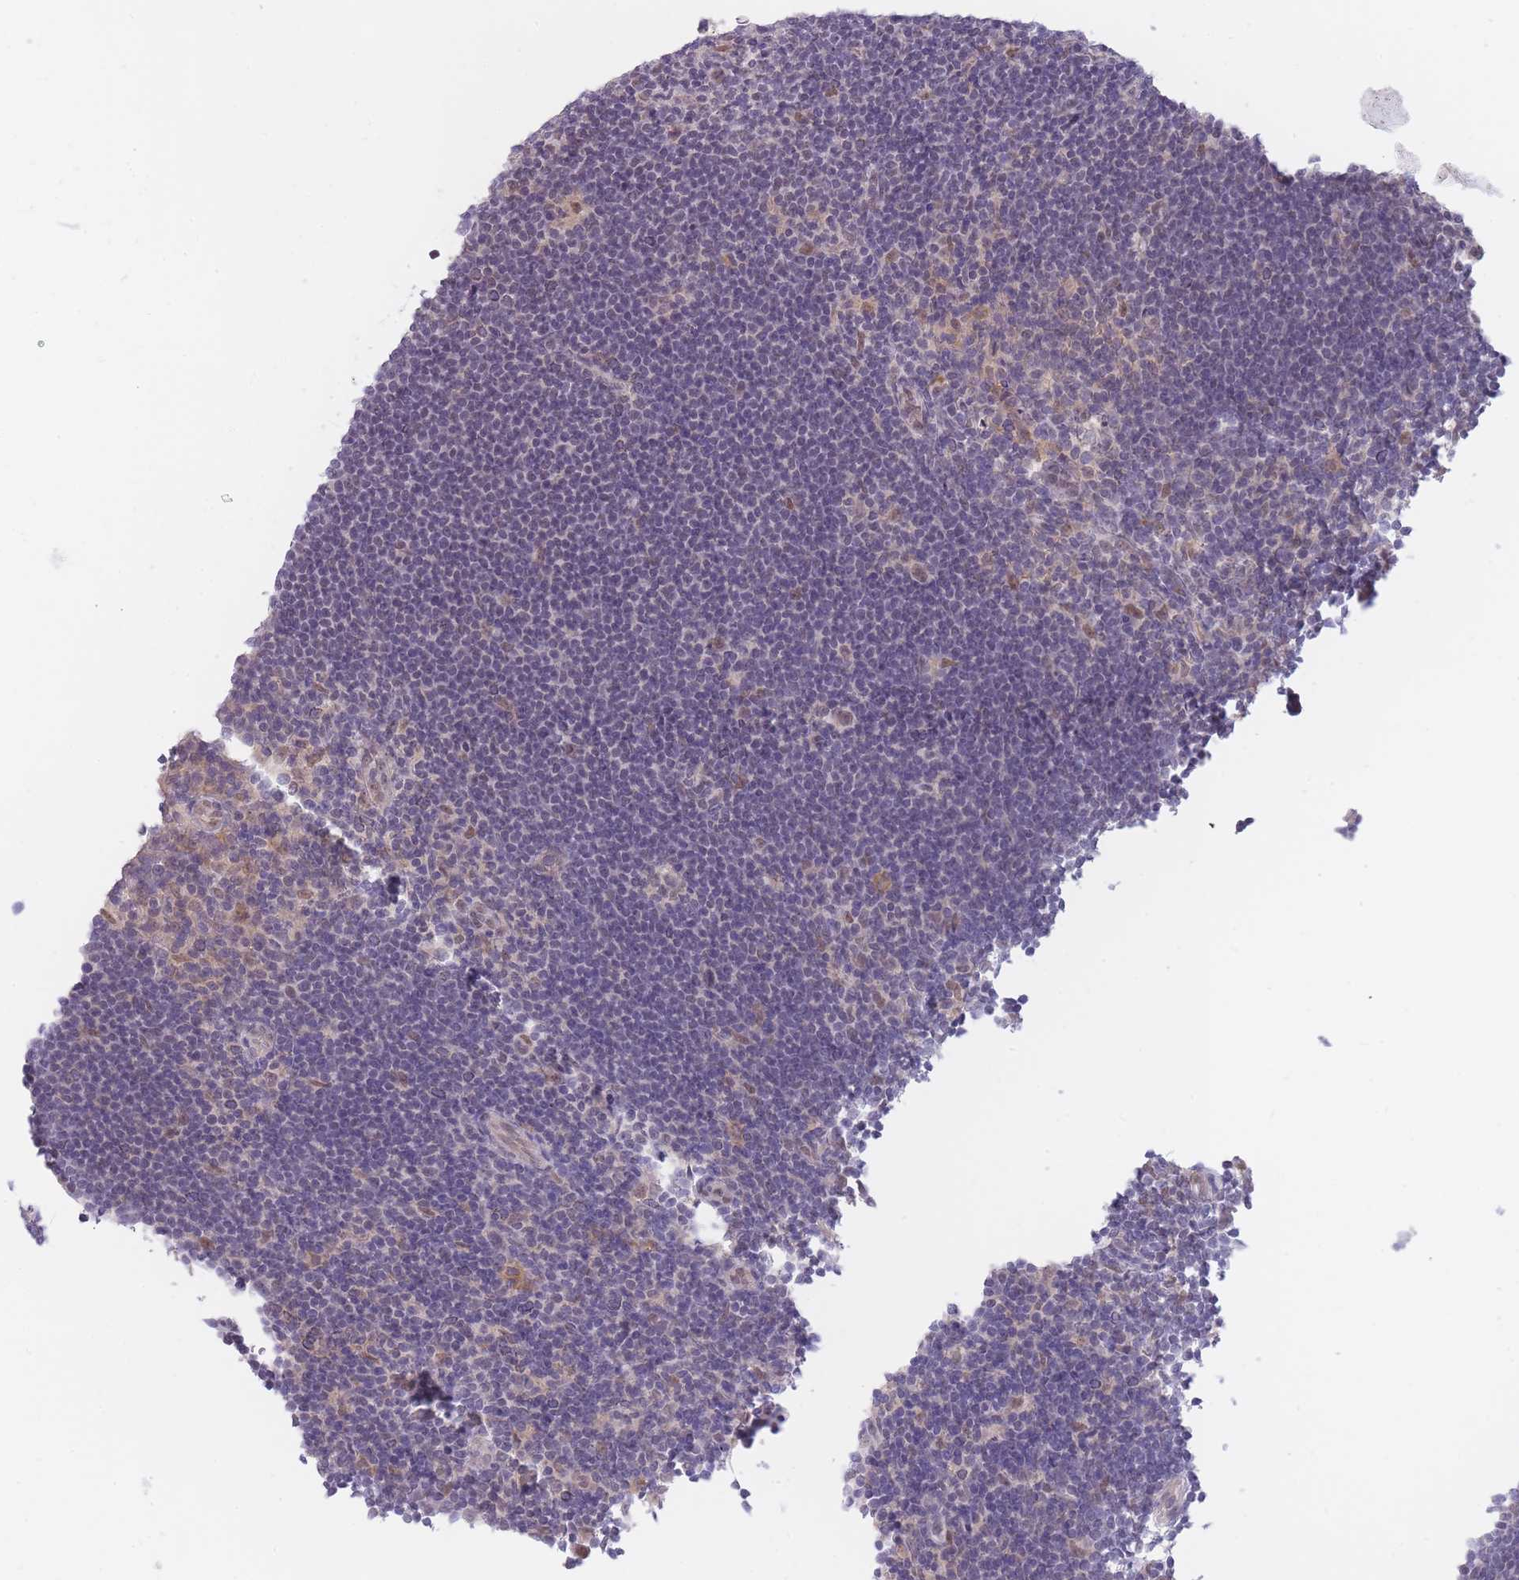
{"staining": {"intensity": "weak", "quantity": "25%-75%", "location": "cytoplasmic/membranous,nuclear"}, "tissue": "lymphoma", "cell_type": "Tumor cells", "image_type": "cancer", "snomed": [{"axis": "morphology", "description": "Hodgkin's disease, NOS"}, {"axis": "topography", "description": "Lymph node"}], "caption": "Immunohistochemistry (IHC) staining of lymphoma, which displays low levels of weak cytoplasmic/membranous and nuclear expression in approximately 25%-75% of tumor cells indicating weak cytoplasmic/membranous and nuclear protein expression. The staining was performed using DAB (3,3'-diaminobenzidine) (brown) for protein detection and nuclei were counterstained in hematoxylin (blue).", "gene": "GOLGA6L25", "patient": {"sex": "female", "age": 57}}